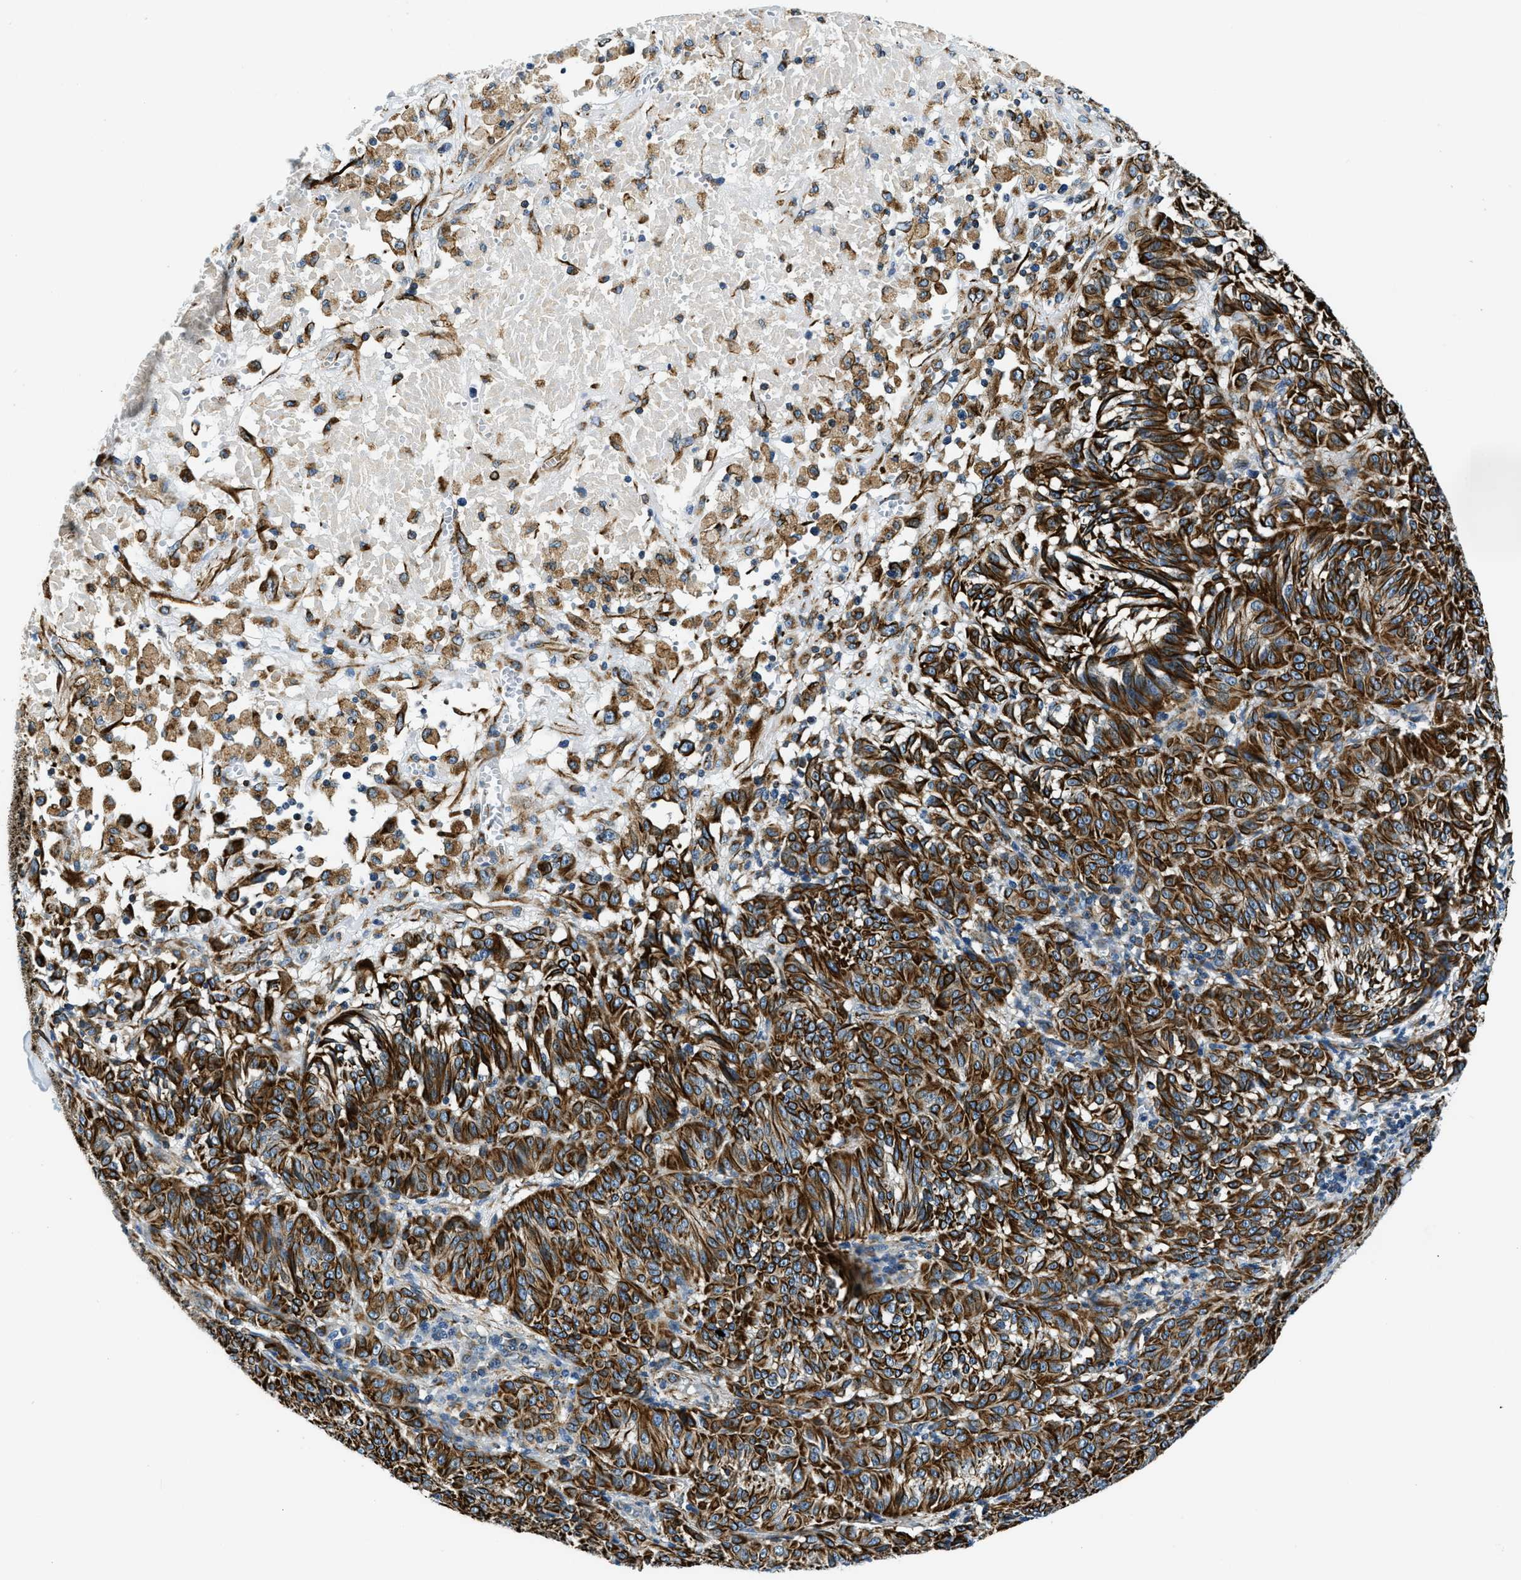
{"staining": {"intensity": "strong", "quantity": ">75%", "location": "cytoplasmic/membranous"}, "tissue": "melanoma", "cell_type": "Tumor cells", "image_type": "cancer", "snomed": [{"axis": "morphology", "description": "Malignant melanoma, NOS"}, {"axis": "topography", "description": "Skin"}], "caption": "DAB (3,3'-diaminobenzidine) immunohistochemical staining of malignant melanoma exhibits strong cytoplasmic/membranous protein positivity in about >75% of tumor cells.", "gene": "GNS", "patient": {"sex": "female", "age": 72}}